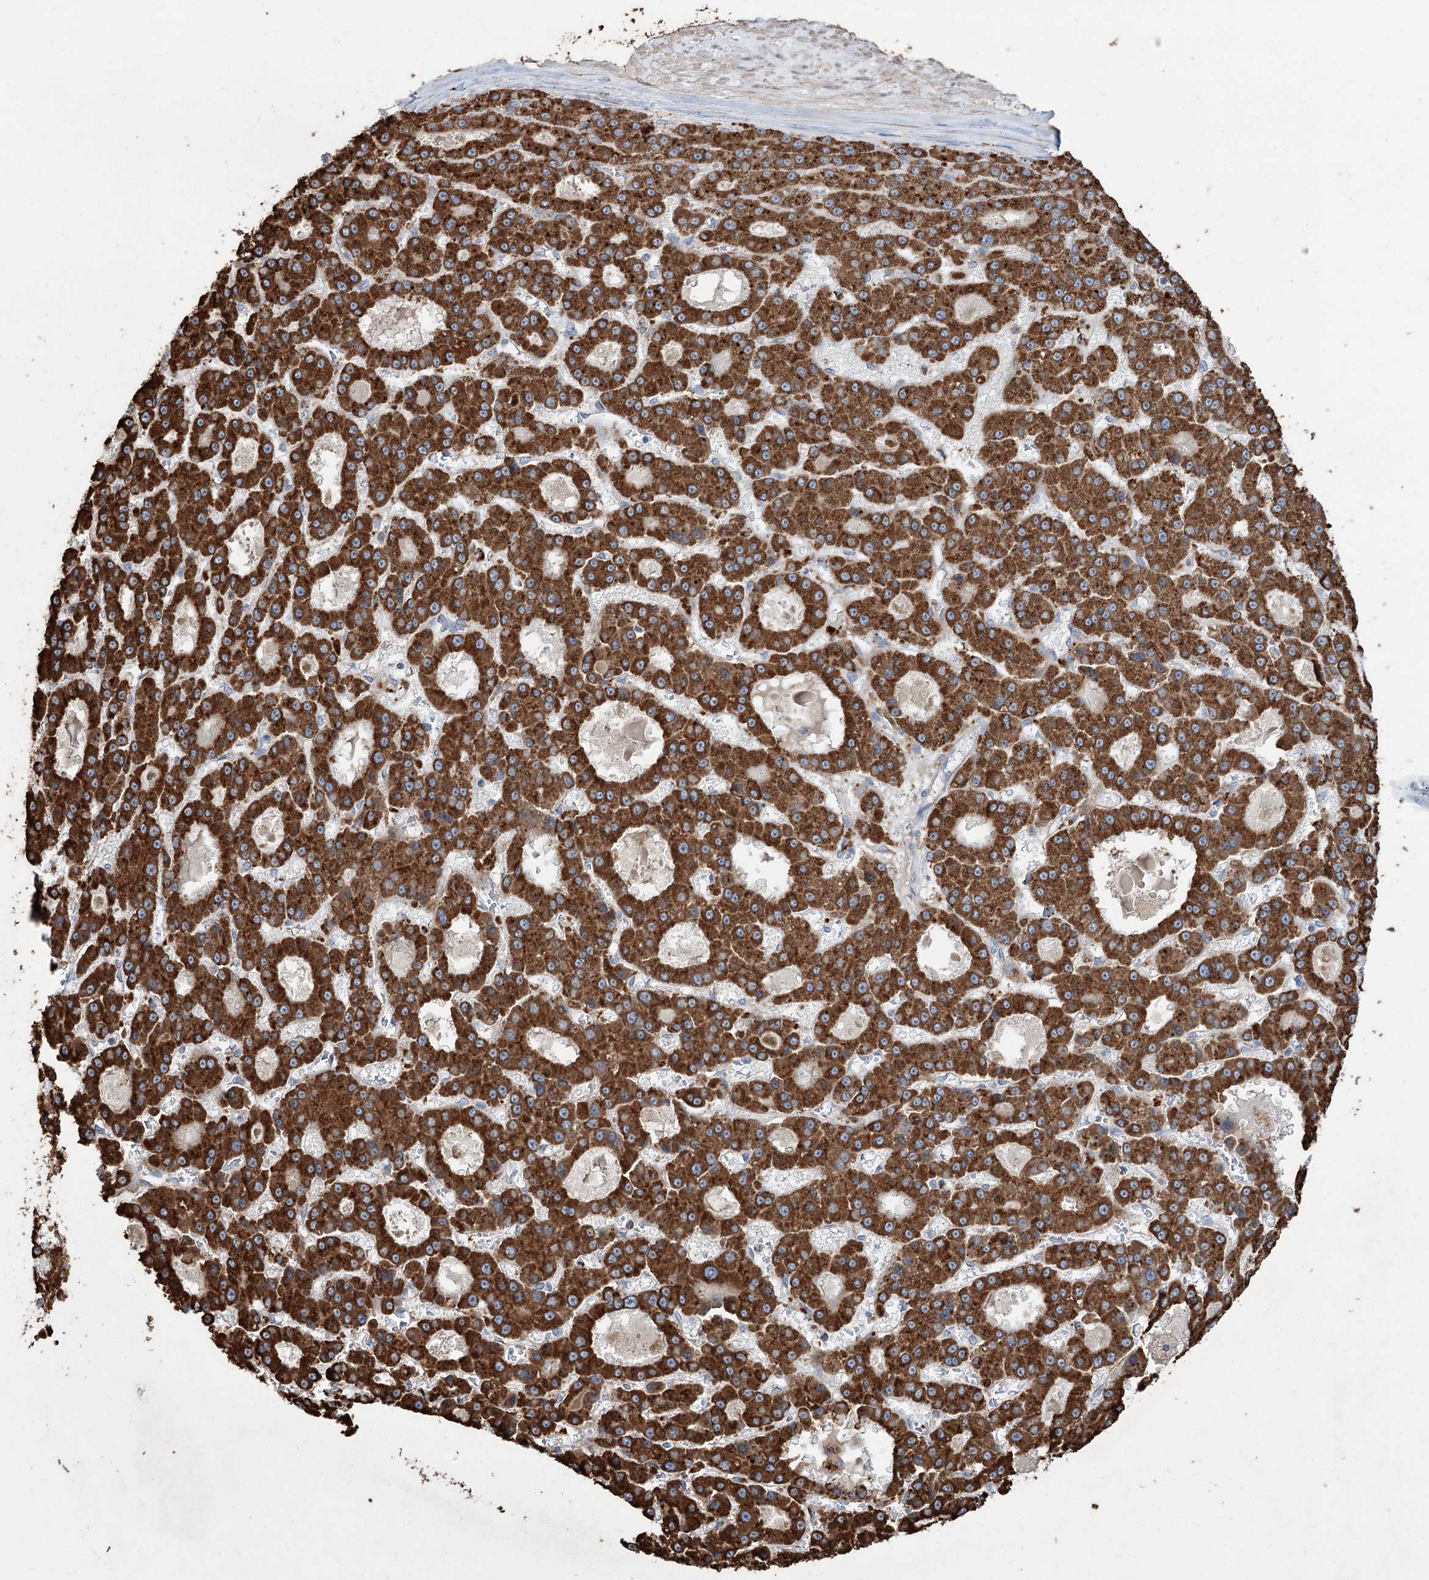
{"staining": {"intensity": "strong", "quantity": ">75%", "location": "cytoplasmic/membranous"}, "tissue": "liver cancer", "cell_type": "Tumor cells", "image_type": "cancer", "snomed": [{"axis": "morphology", "description": "Carcinoma, Hepatocellular, NOS"}, {"axis": "topography", "description": "Liver"}], "caption": "This is a photomicrograph of IHC staining of liver hepatocellular carcinoma, which shows strong expression in the cytoplasmic/membranous of tumor cells.", "gene": "TRIM71", "patient": {"sex": "male", "age": 70}}